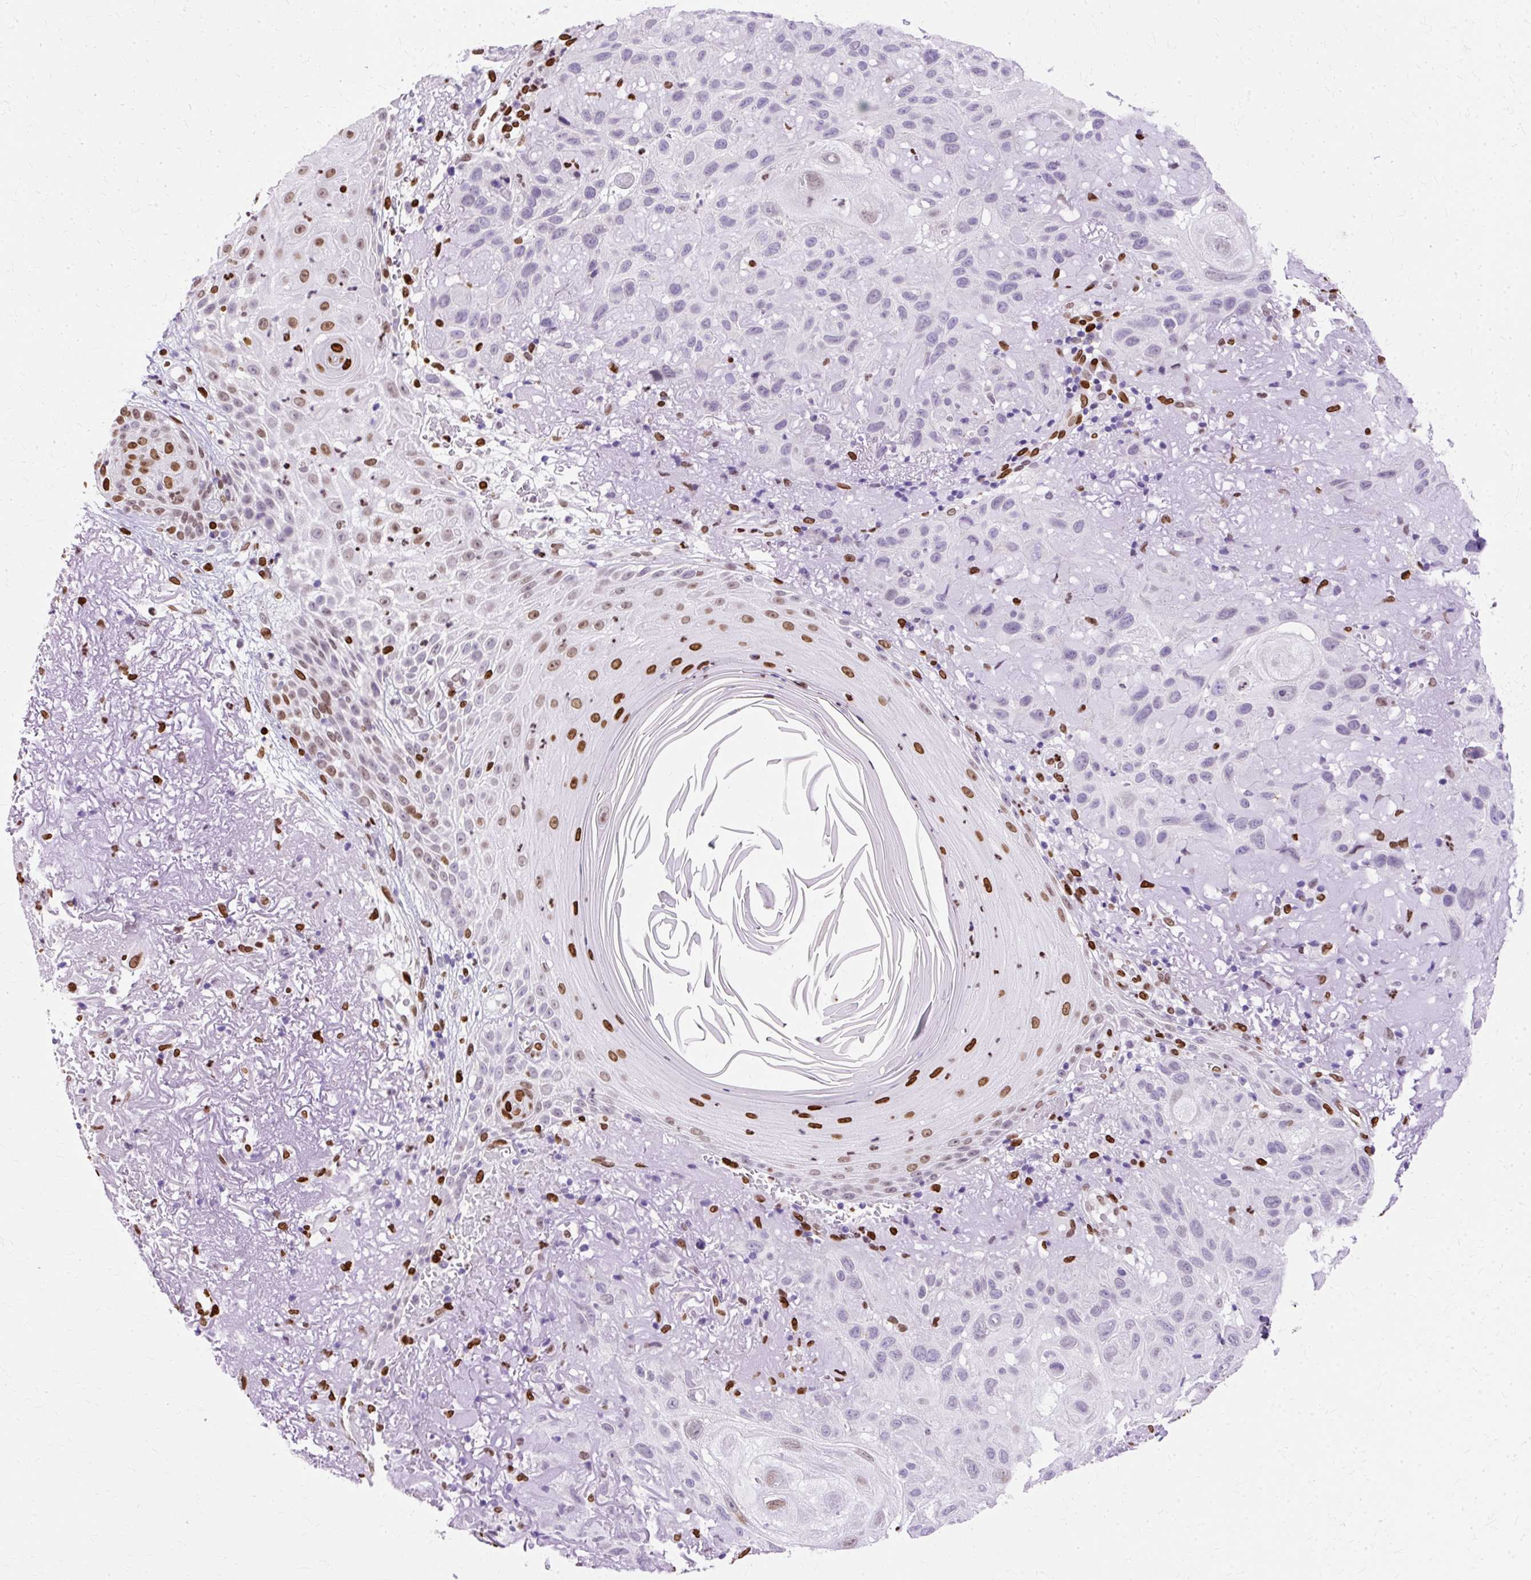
{"staining": {"intensity": "moderate", "quantity": "<25%", "location": "nuclear"}, "tissue": "skin cancer", "cell_type": "Tumor cells", "image_type": "cancer", "snomed": [{"axis": "morphology", "description": "Normal tissue, NOS"}, {"axis": "morphology", "description": "Squamous cell carcinoma, NOS"}, {"axis": "topography", "description": "Skin"}], "caption": "IHC of skin squamous cell carcinoma demonstrates low levels of moderate nuclear staining in approximately <25% of tumor cells.", "gene": "TMEM184C", "patient": {"sex": "female", "age": 96}}